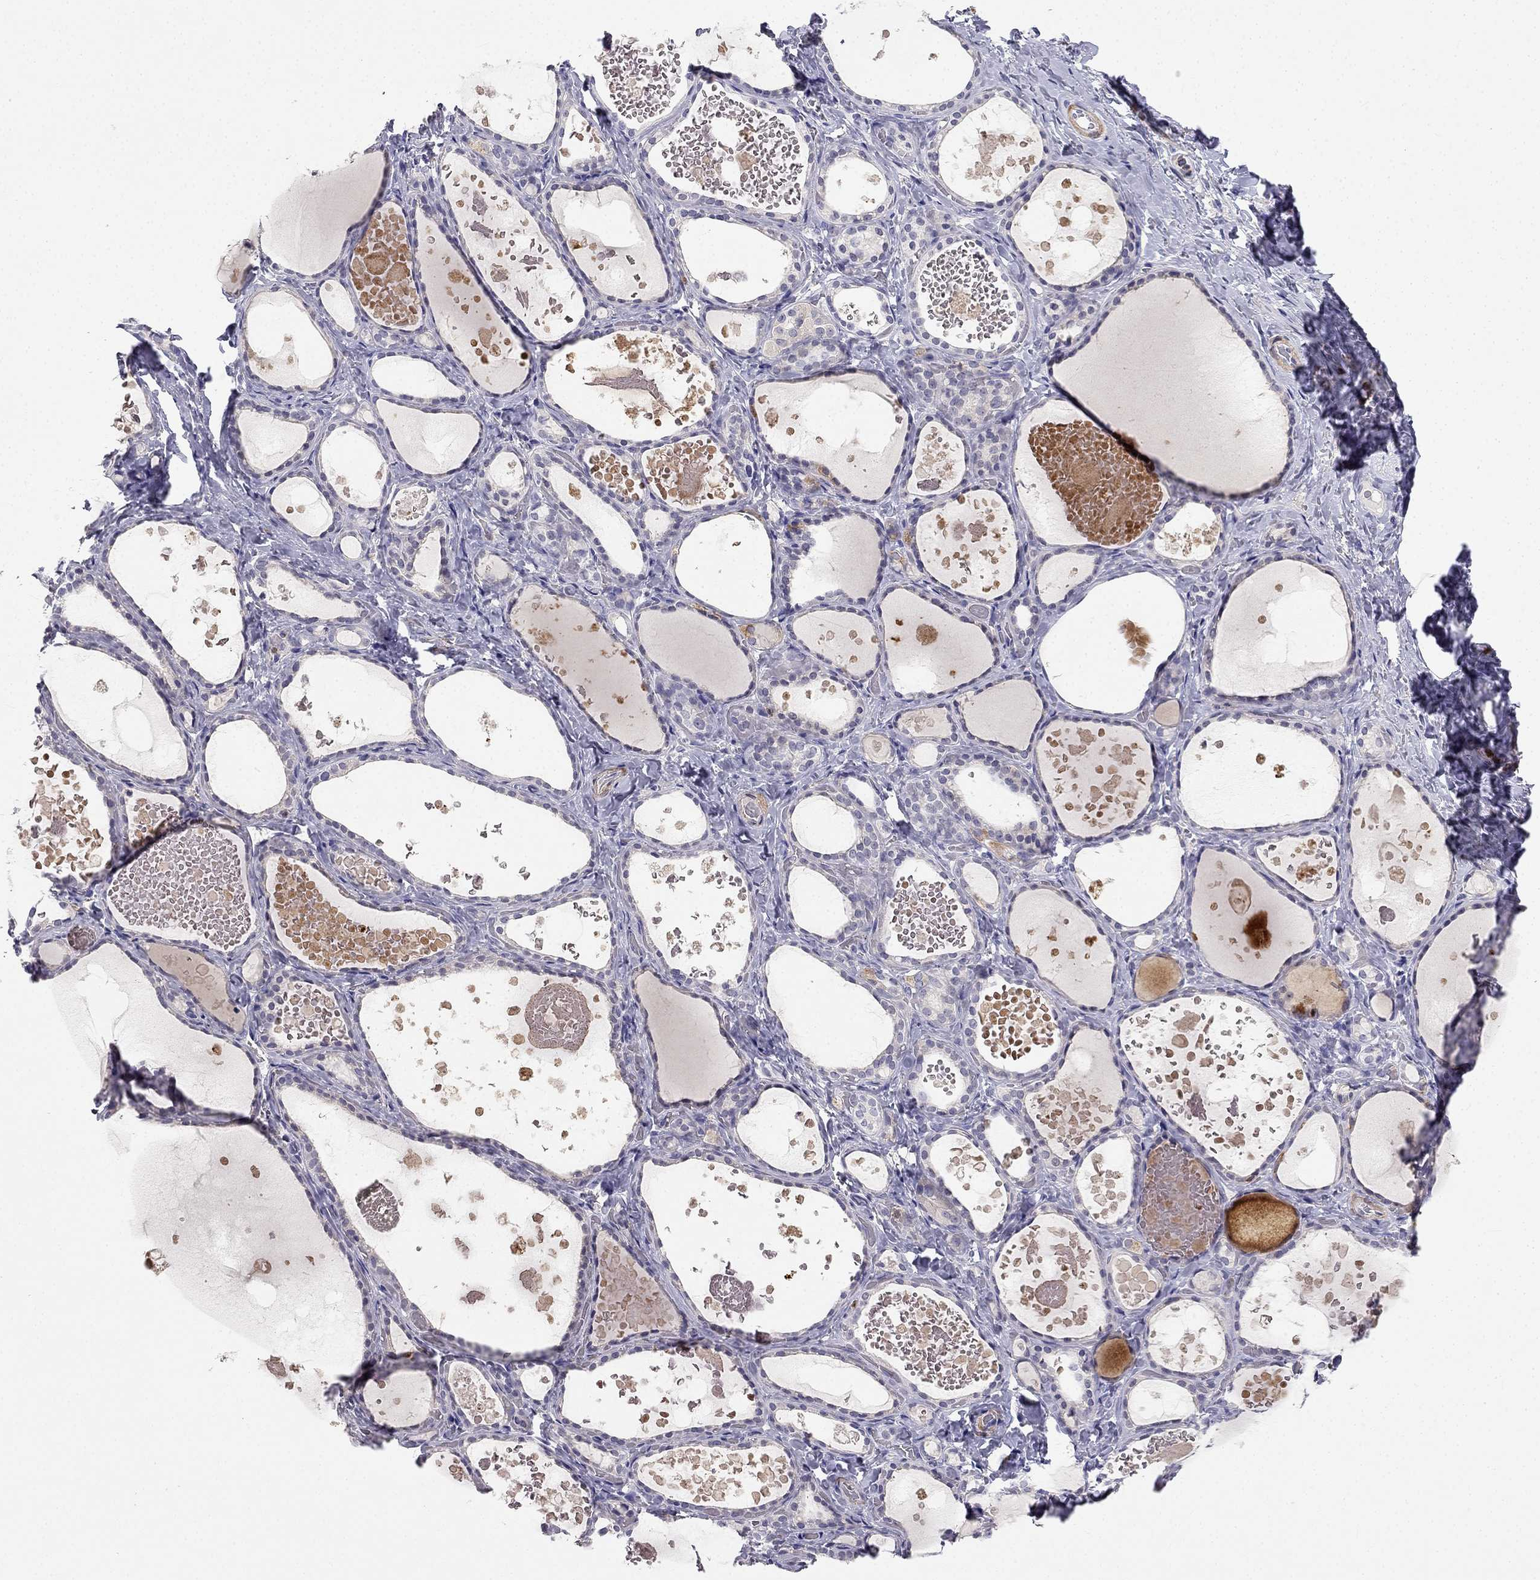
{"staining": {"intensity": "negative", "quantity": "none", "location": "none"}, "tissue": "thyroid gland", "cell_type": "Glandular cells", "image_type": "normal", "snomed": [{"axis": "morphology", "description": "Normal tissue, NOS"}, {"axis": "topography", "description": "Thyroid gland"}], "caption": "Immunohistochemical staining of benign thyroid gland reveals no significant positivity in glandular cells.", "gene": "C16orf89", "patient": {"sex": "female", "age": 56}}